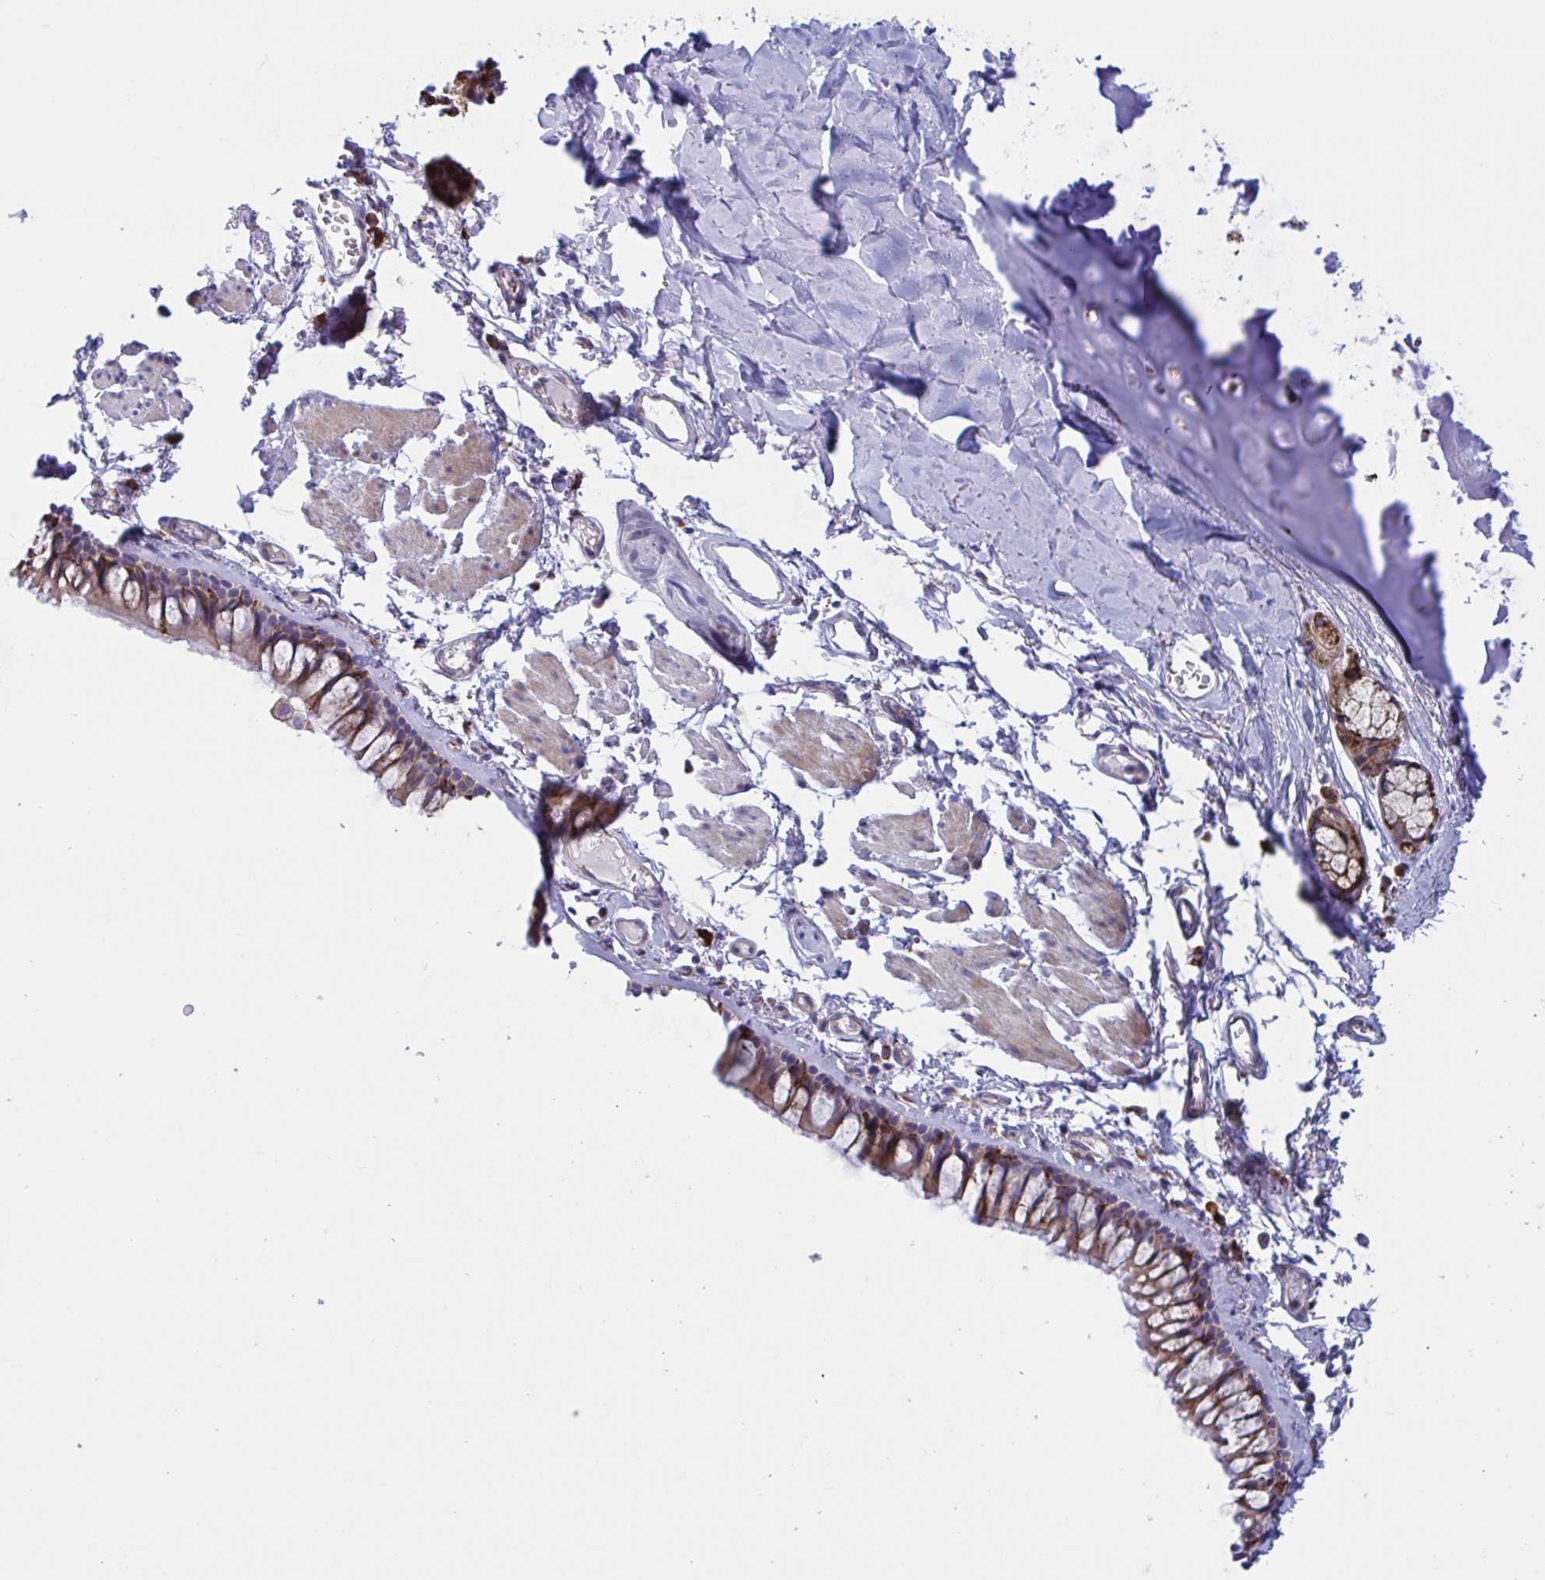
{"staining": {"intensity": "moderate", "quantity": ">75%", "location": "cytoplasmic/membranous"}, "tissue": "bronchus", "cell_type": "Respiratory epithelial cells", "image_type": "normal", "snomed": [{"axis": "morphology", "description": "Normal tissue, NOS"}, {"axis": "topography", "description": "Cartilage tissue"}, {"axis": "topography", "description": "Bronchus"}], "caption": "DAB (3,3'-diaminobenzidine) immunohistochemical staining of benign human bronchus shows moderate cytoplasmic/membranous protein staining in about >75% of respiratory epithelial cells.", "gene": "PEAK3", "patient": {"sex": "female", "age": 79}}